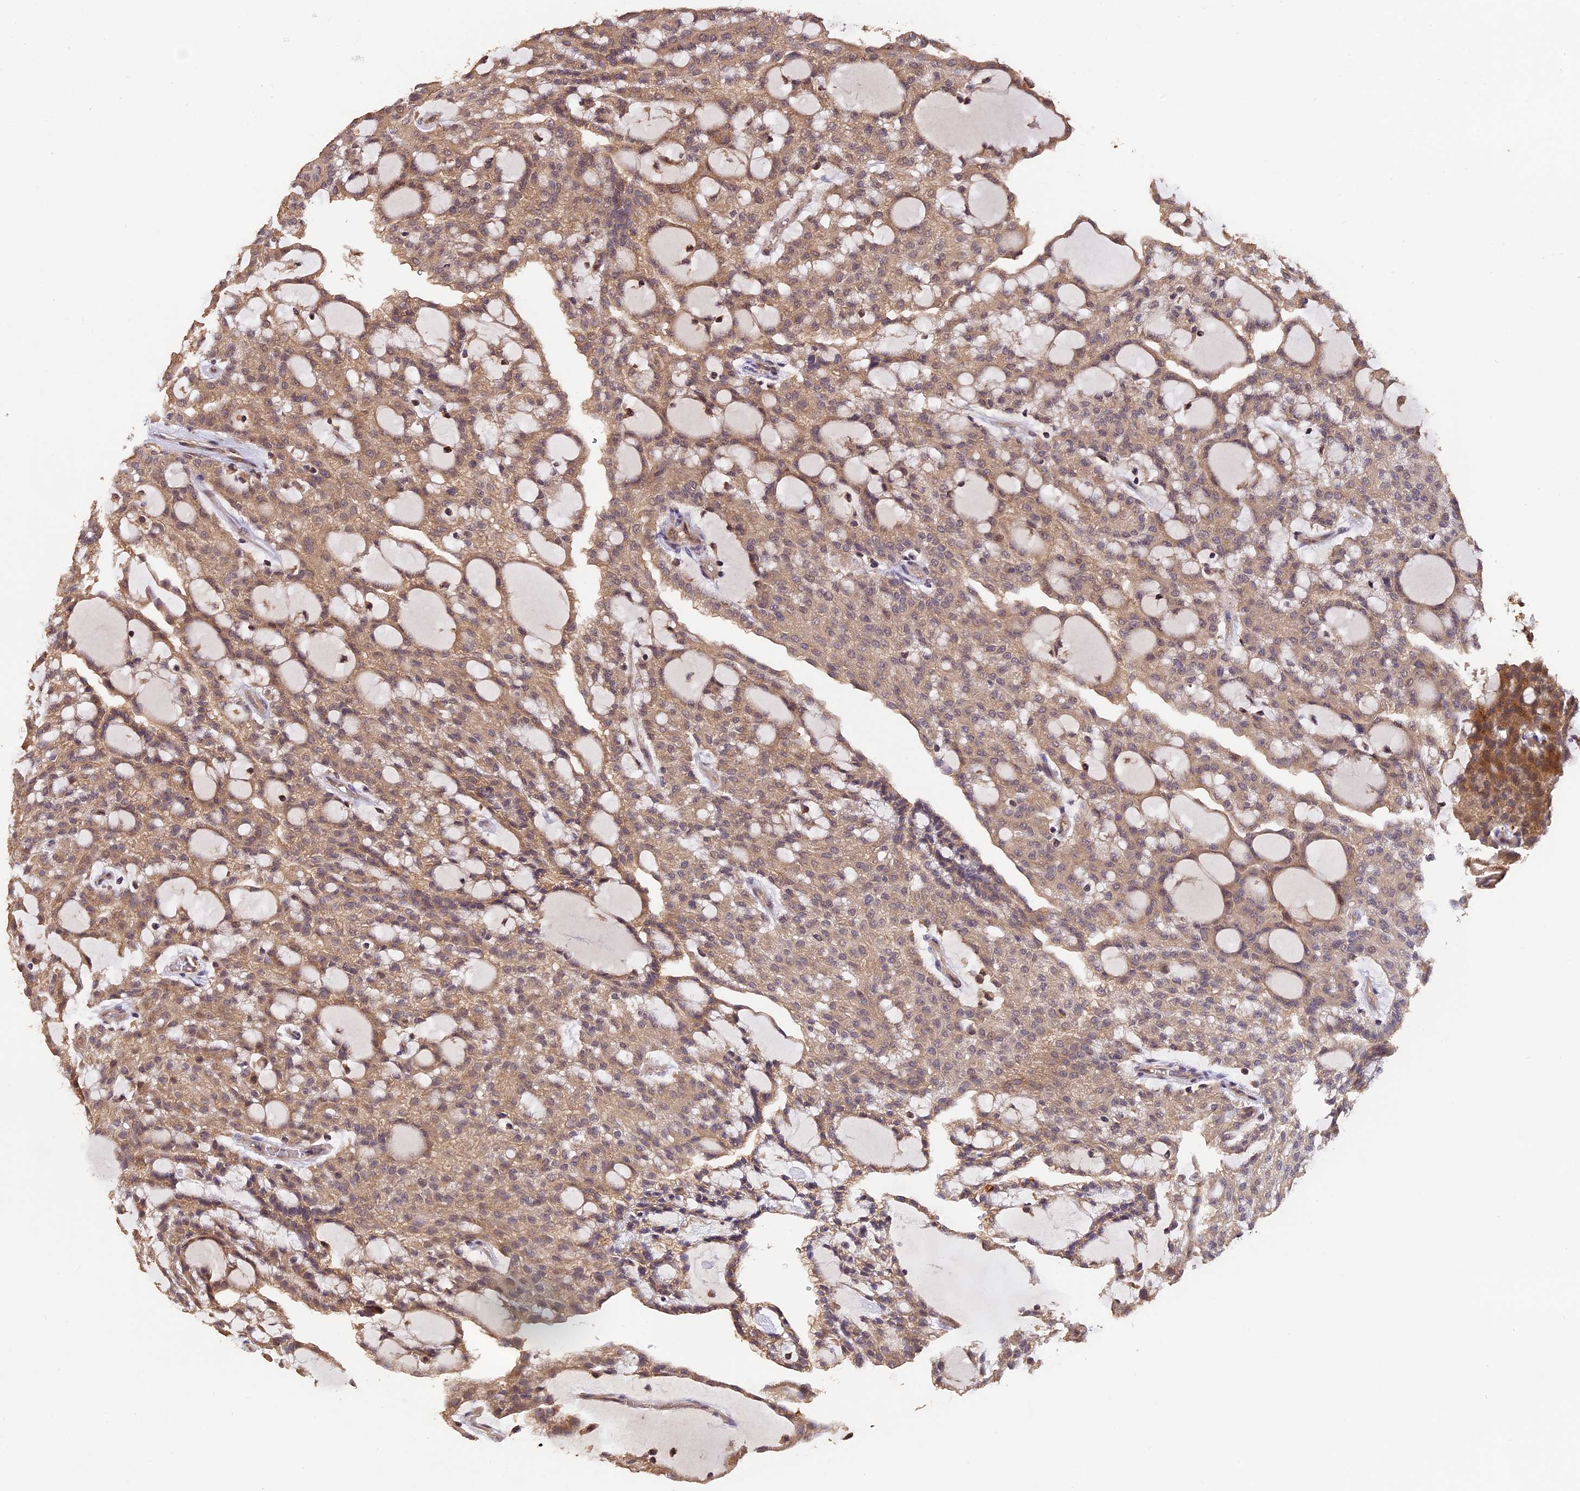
{"staining": {"intensity": "moderate", "quantity": ">75%", "location": "cytoplasmic/membranous,nuclear"}, "tissue": "renal cancer", "cell_type": "Tumor cells", "image_type": "cancer", "snomed": [{"axis": "morphology", "description": "Adenocarcinoma, NOS"}, {"axis": "topography", "description": "Kidney"}], "caption": "Renal adenocarcinoma was stained to show a protein in brown. There is medium levels of moderate cytoplasmic/membranous and nuclear expression in approximately >75% of tumor cells.", "gene": "TRMT1", "patient": {"sex": "male", "age": 63}}